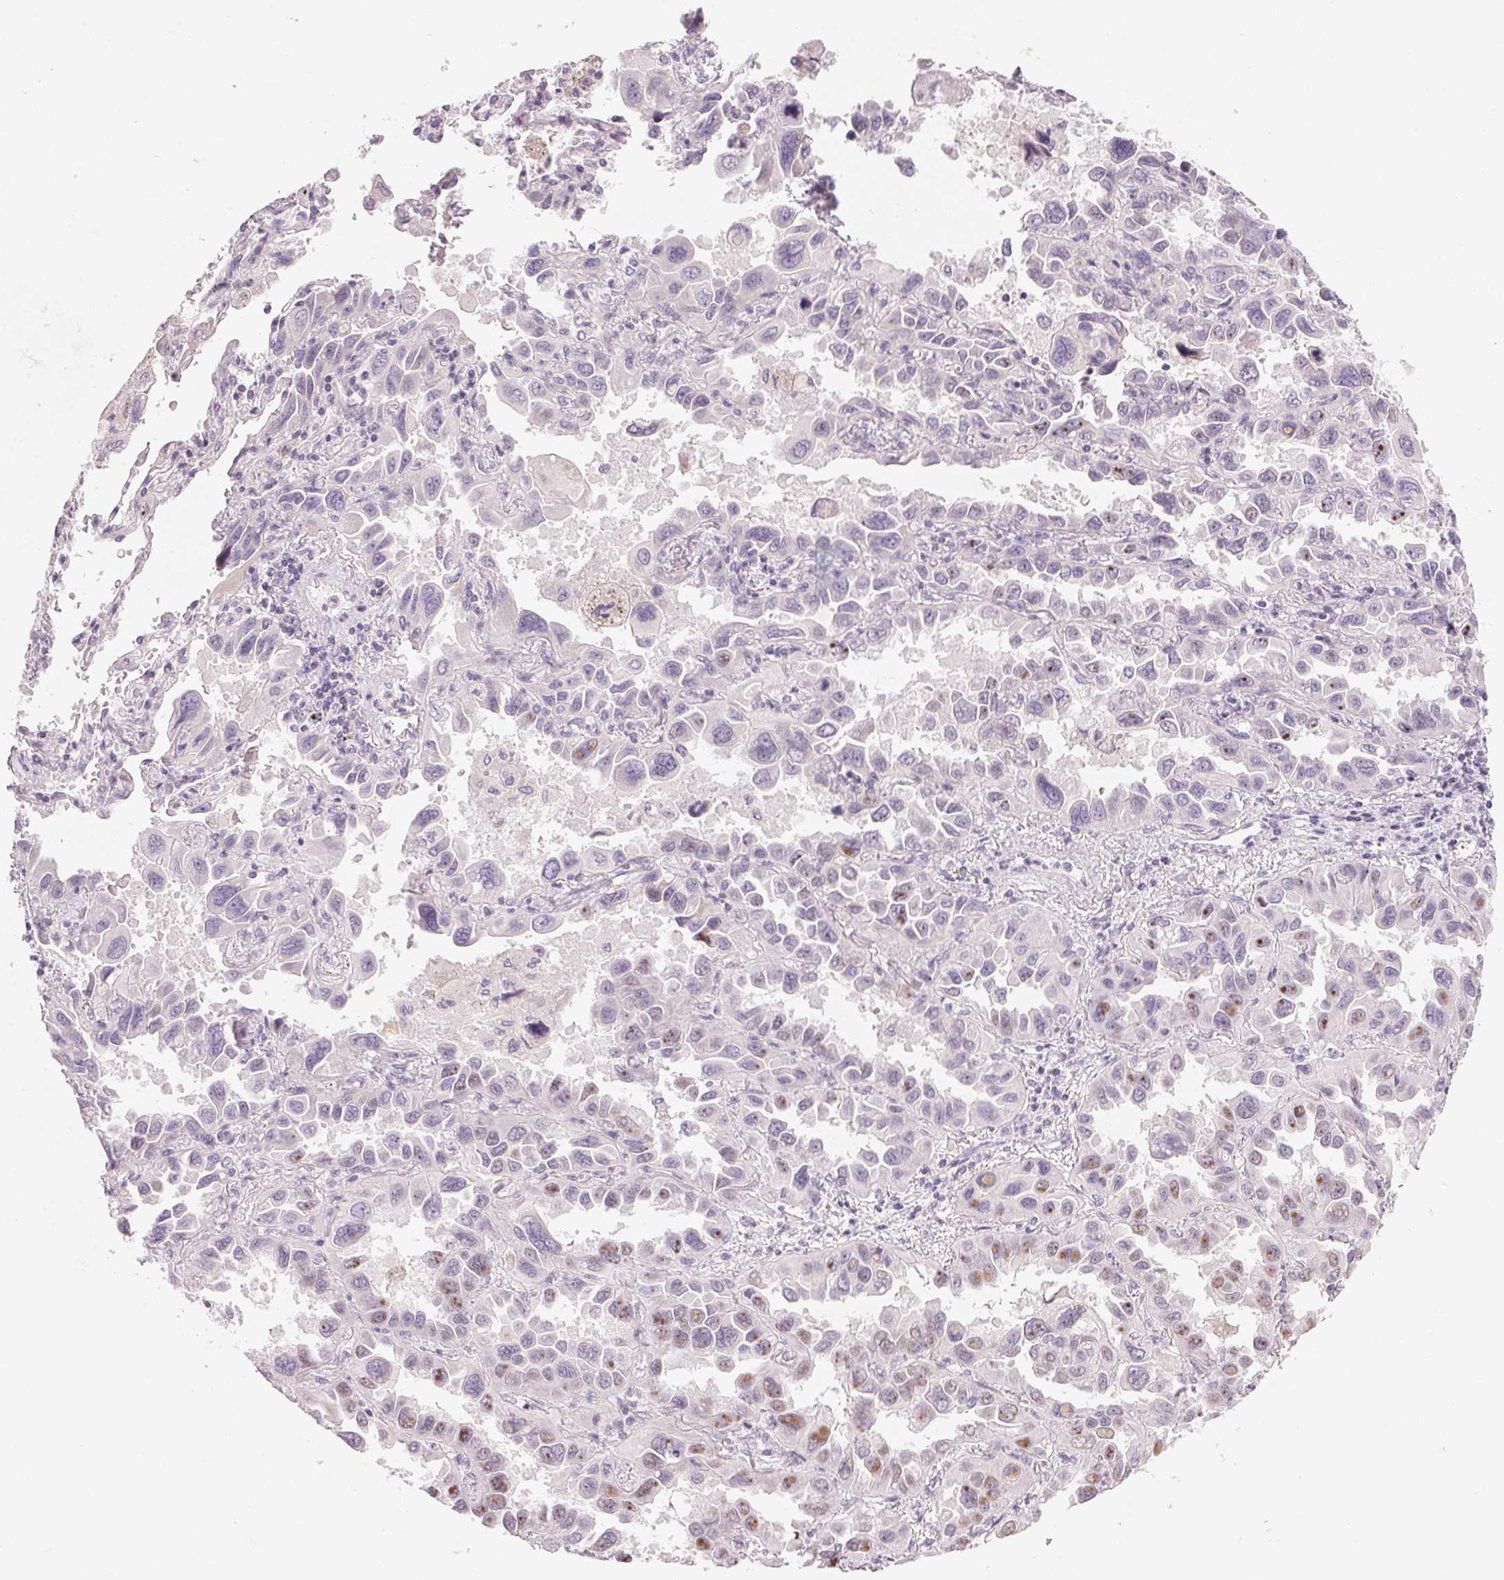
{"staining": {"intensity": "moderate", "quantity": "<25%", "location": "cytoplasmic/membranous"}, "tissue": "lung cancer", "cell_type": "Tumor cells", "image_type": "cancer", "snomed": [{"axis": "morphology", "description": "Adenocarcinoma, NOS"}, {"axis": "topography", "description": "Lung"}], "caption": "Lung adenocarcinoma stained with DAB immunohistochemistry demonstrates low levels of moderate cytoplasmic/membranous staining in approximately <25% of tumor cells.", "gene": "MYBL1", "patient": {"sex": "male", "age": 64}}